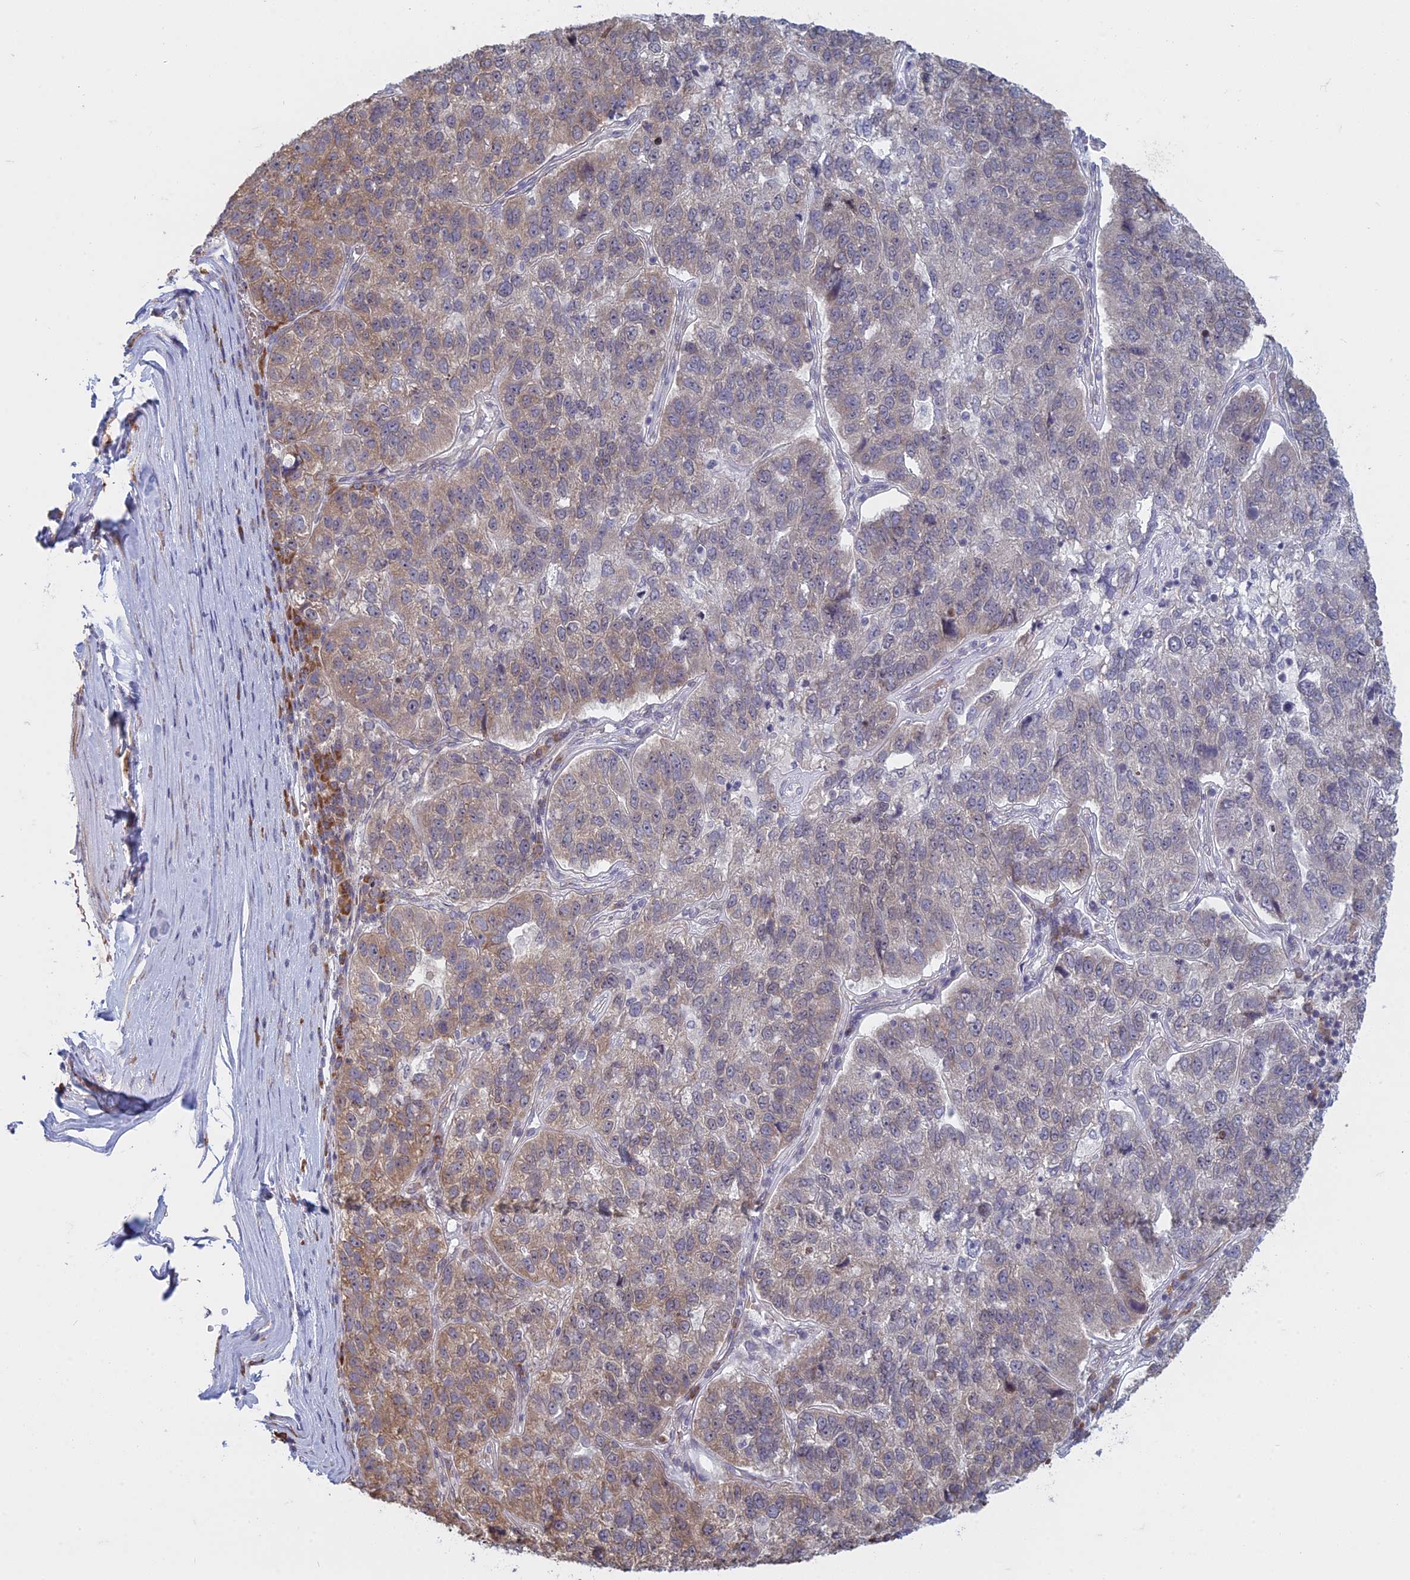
{"staining": {"intensity": "weak", "quantity": "25%-75%", "location": "cytoplasmic/membranous"}, "tissue": "pancreatic cancer", "cell_type": "Tumor cells", "image_type": "cancer", "snomed": [{"axis": "morphology", "description": "Adenocarcinoma, NOS"}, {"axis": "topography", "description": "Pancreas"}], "caption": "Protein analysis of pancreatic cancer (adenocarcinoma) tissue exhibits weak cytoplasmic/membranous expression in about 25%-75% of tumor cells. The staining was performed using DAB (3,3'-diaminobenzidine), with brown indicating positive protein expression. Nuclei are stained blue with hematoxylin.", "gene": "RPS19BP1", "patient": {"sex": "female", "age": 61}}